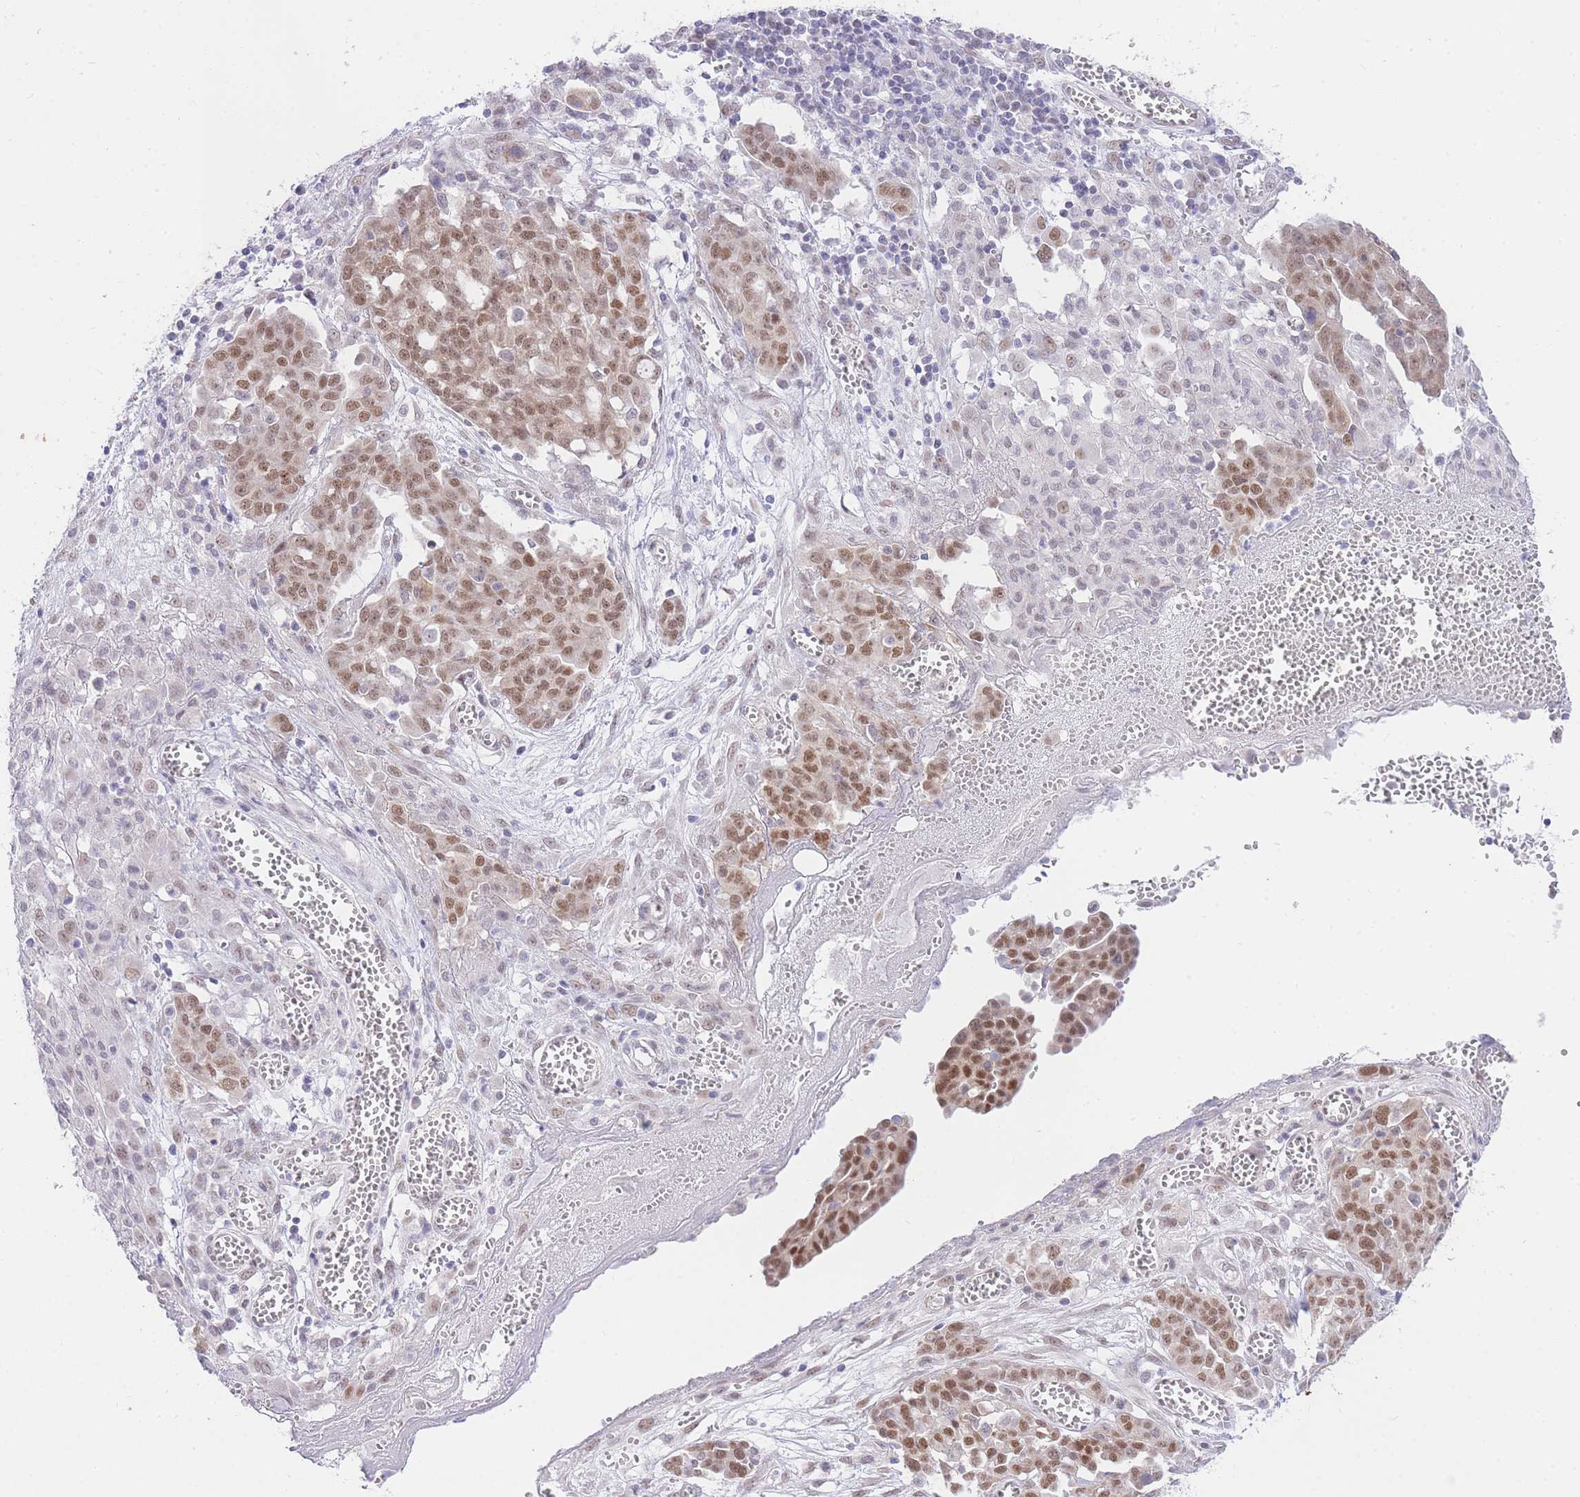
{"staining": {"intensity": "moderate", "quantity": ">75%", "location": "nuclear"}, "tissue": "ovarian cancer", "cell_type": "Tumor cells", "image_type": "cancer", "snomed": [{"axis": "morphology", "description": "Cystadenocarcinoma, serous, NOS"}, {"axis": "topography", "description": "Soft tissue"}, {"axis": "topography", "description": "Ovary"}], "caption": "This photomicrograph demonstrates immunohistochemistry staining of human ovarian cancer (serous cystadenocarcinoma), with medium moderate nuclear staining in about >75% of tumor cells.", "gene": "UBXN7", "patient": {"sex": "female", "age": 57}}